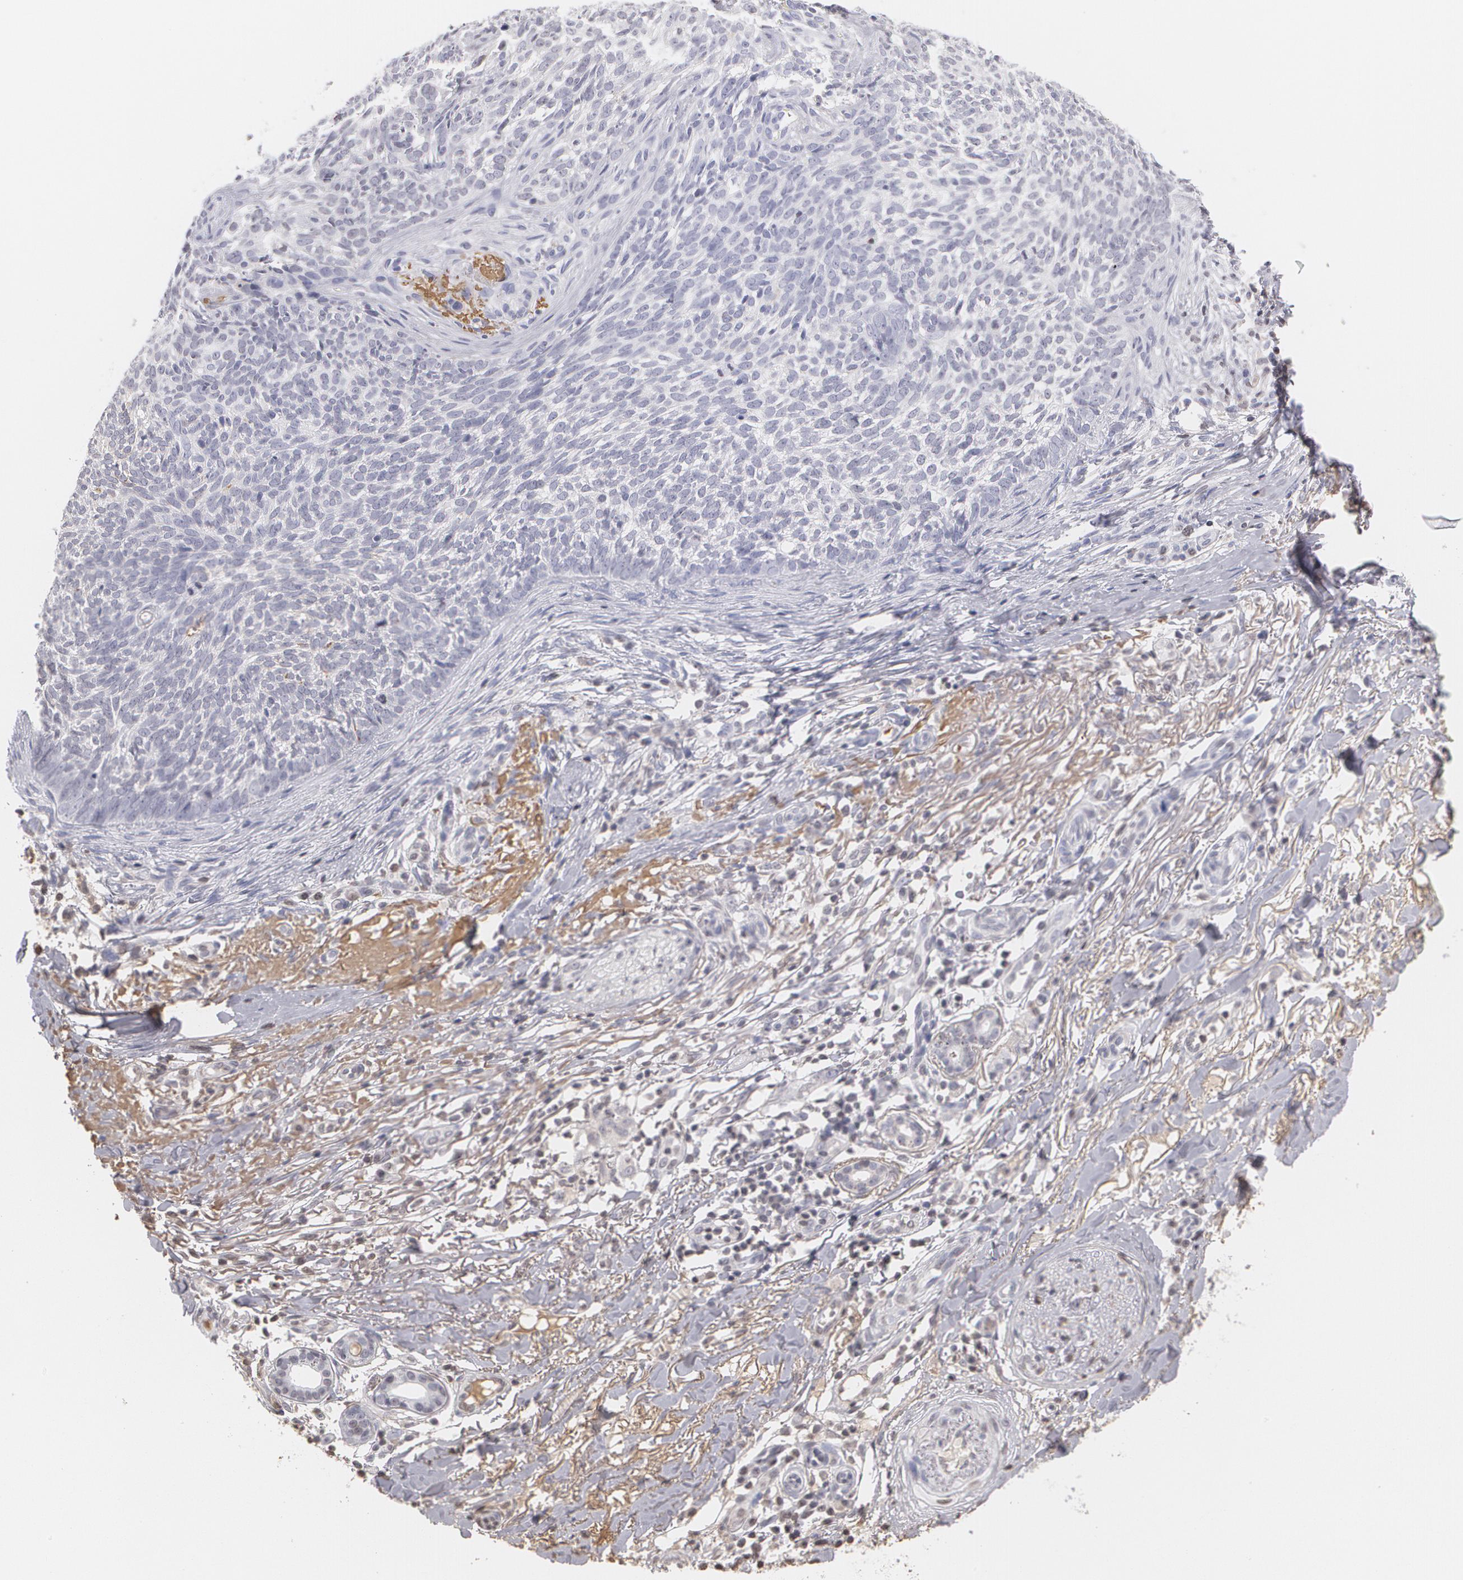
{"staining": {"intensity": "negative", "quantity": "none", "location": "none"}, "tissue": "skin cancer", "cell_type": "Tumor cells", "image_type": "cancer", "snomed": [{"axis": "morphology", "description": "Basal cell carcinoma"}, {"axis": "topography", "description": "Skin"}], "caption": "This is a micrograph of immunohistochemistry staining of basal cell carcinoma (skin), which shows no staining in tumor cells.", "gene": "SERPINA1", "patient": {"sex": "female", "age": 81}}